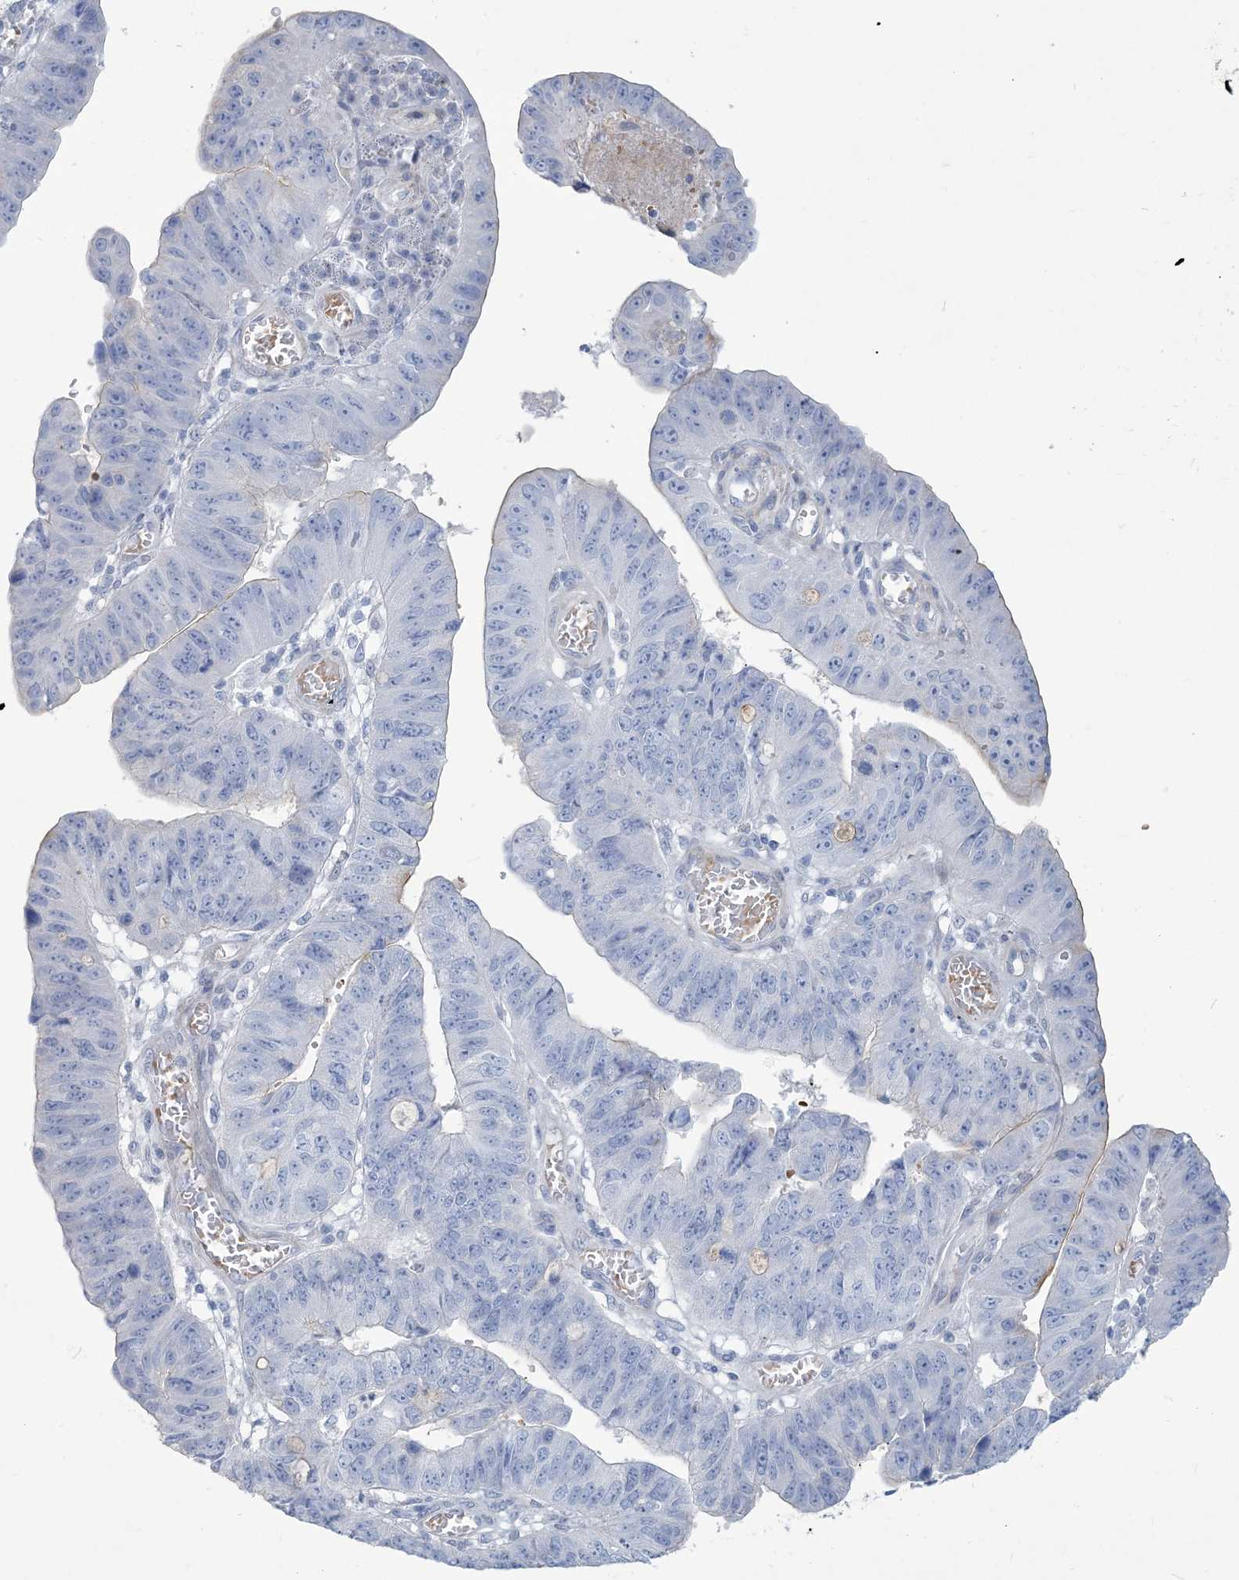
{"staining": {"intensity": "weak", "quantity": "<25%", "location": "cytoplasmic/membranous"}, "tissue": "stomach cancer", "cell_type": "Tumor cells", "image_type": "cancer", "snomed": [{"axis": "morphology", "description": "Adenocarcinoma, NOS"}, {"axis": "topography", "description": "Stomach"}], "caption": "The micrograph displays no significant expression in tumor cells of stomach adenocarcinoma. (DAB immunohistochemistry (IHC) visualized using brightfield microscopy, high magnification).", "gene": "MOXD1", "patient": {"sex": "male", "age": 59}}